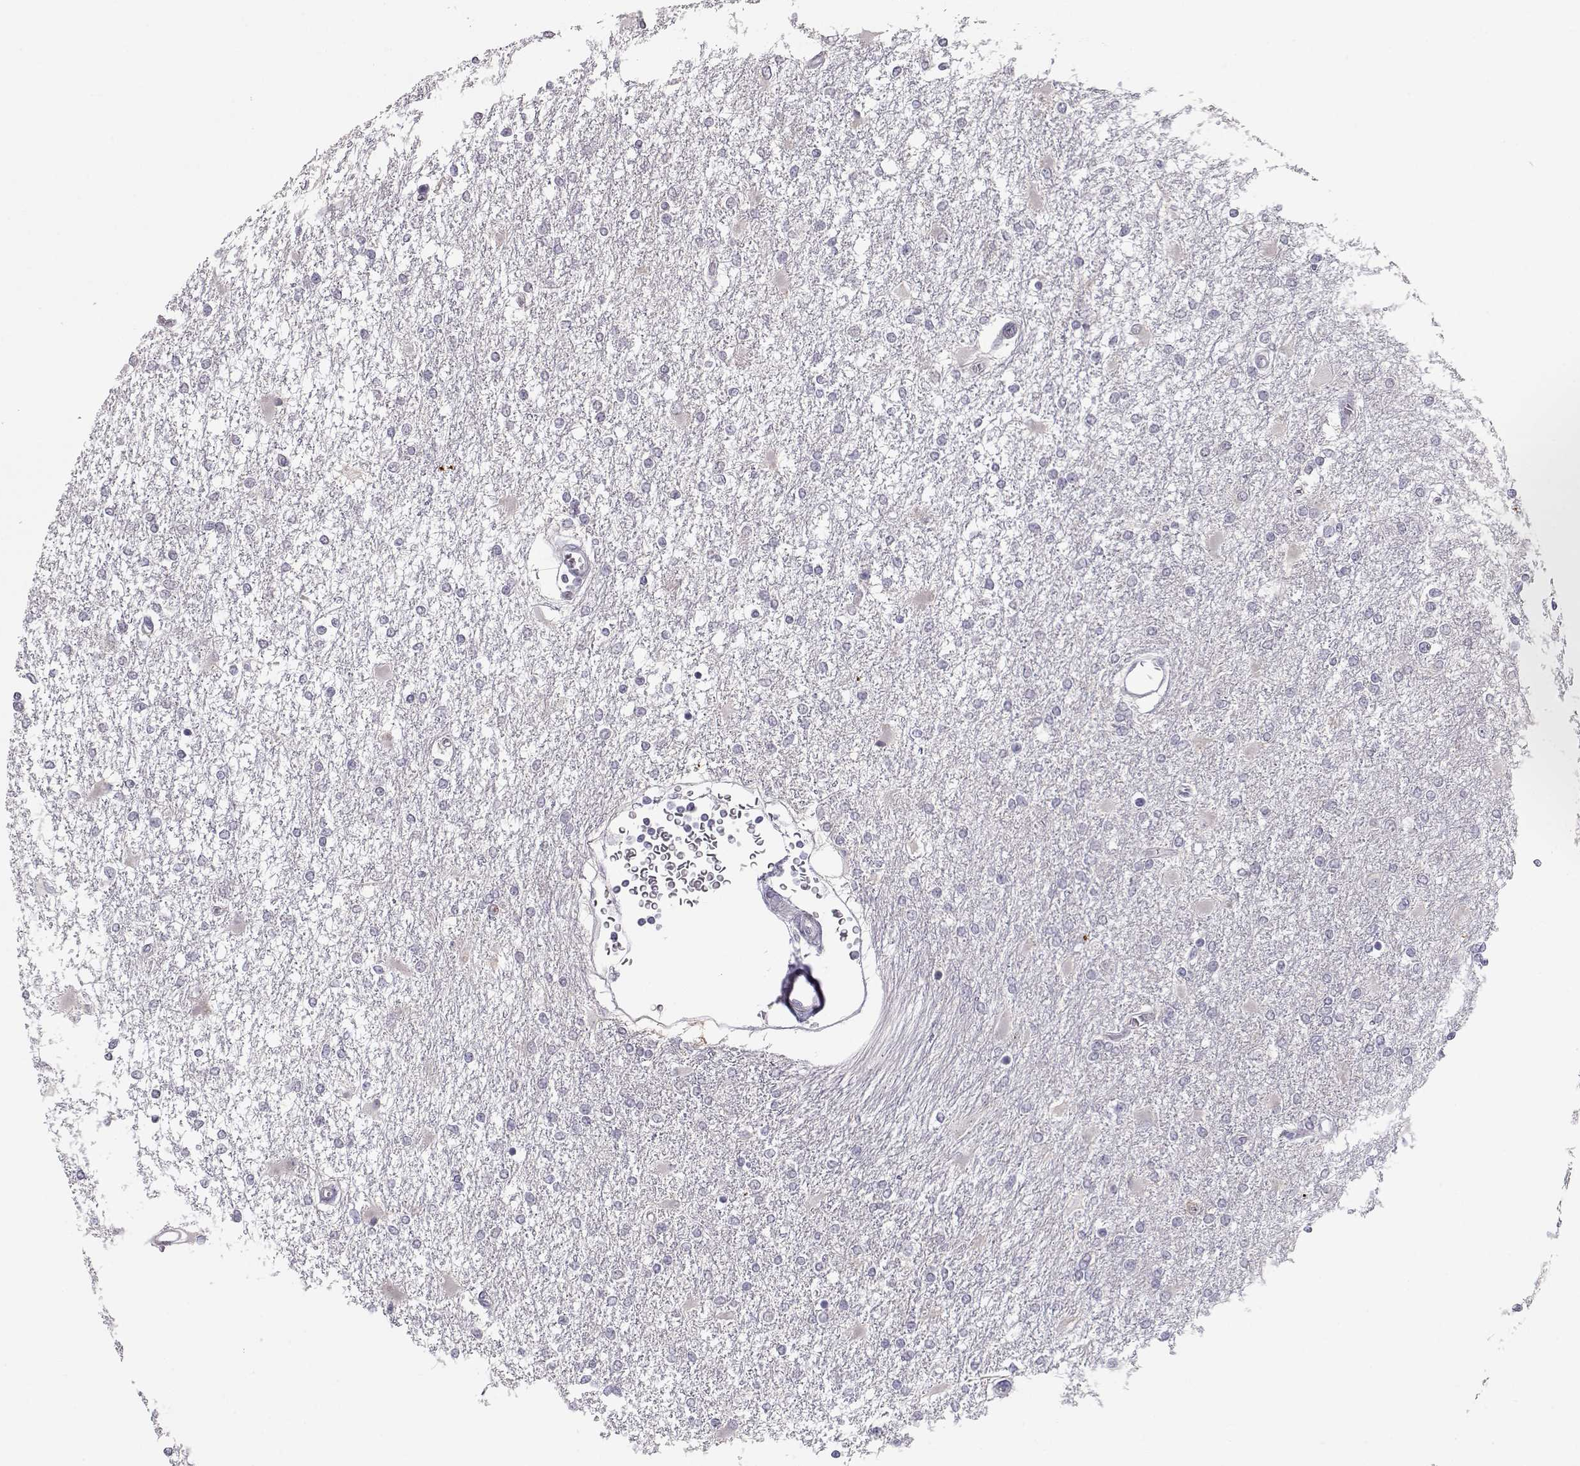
{"staining": {"intensity": "negative", "quantity": "none", "location": "none"}, "tissue": "glioma", "cell_type": "Tumor cells", "image_type": "cancer", "snomed": [{"axis": "morphology", "description": "Glioma, malignant, High grade"}, {"axis": "topography", "description": "Cerebral cortex"}], "caption": "Immunohistochemical staining of high-grade glioma (malignant) demonstrates no significant positivity in tumor cells.", "gene": "NPVF", "patient": {"sex": "male", "age": 79}}